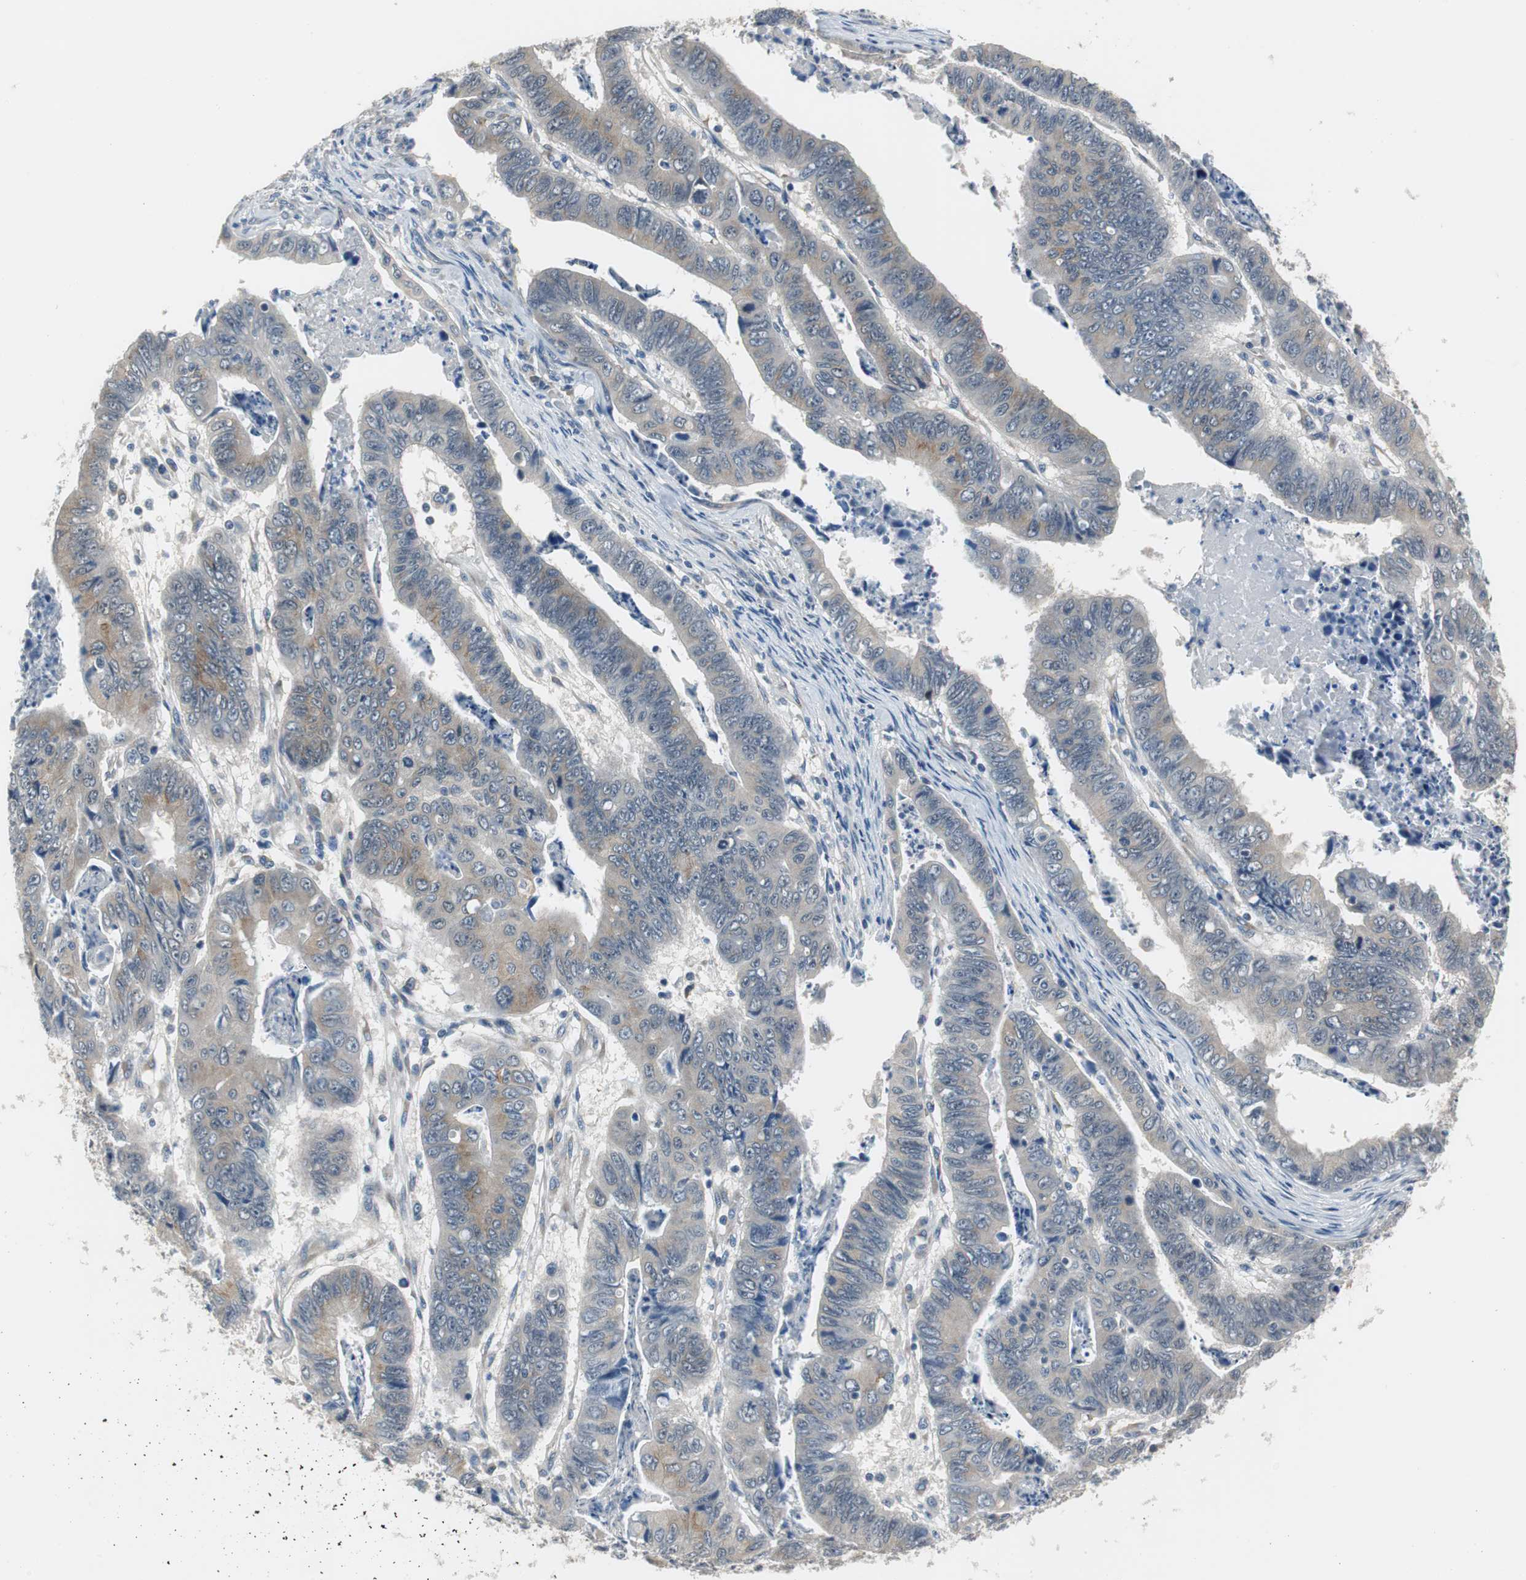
{"staining": {"intensity": "weak", "quantity": ">75%", "location": "cytoplasmic/membranous"}, "tissue": "stomach cancer", "cell_type": "Tumor cells", "image_type": "cancer", "snomed": [{"axis": "morphology", "description": "Adenocarcinoma, NOS"}, {"axis": "topography", "description": "Stomach, lower"}], "caption": "IHC (DAB) staining of stomach adenocarcinoma demonstrates weak cytoplasmic/membranous protein expression in approximately >75% of tumor cells.", "gene": "PLAA", "patient": {"sex": "male", "age": 77}}